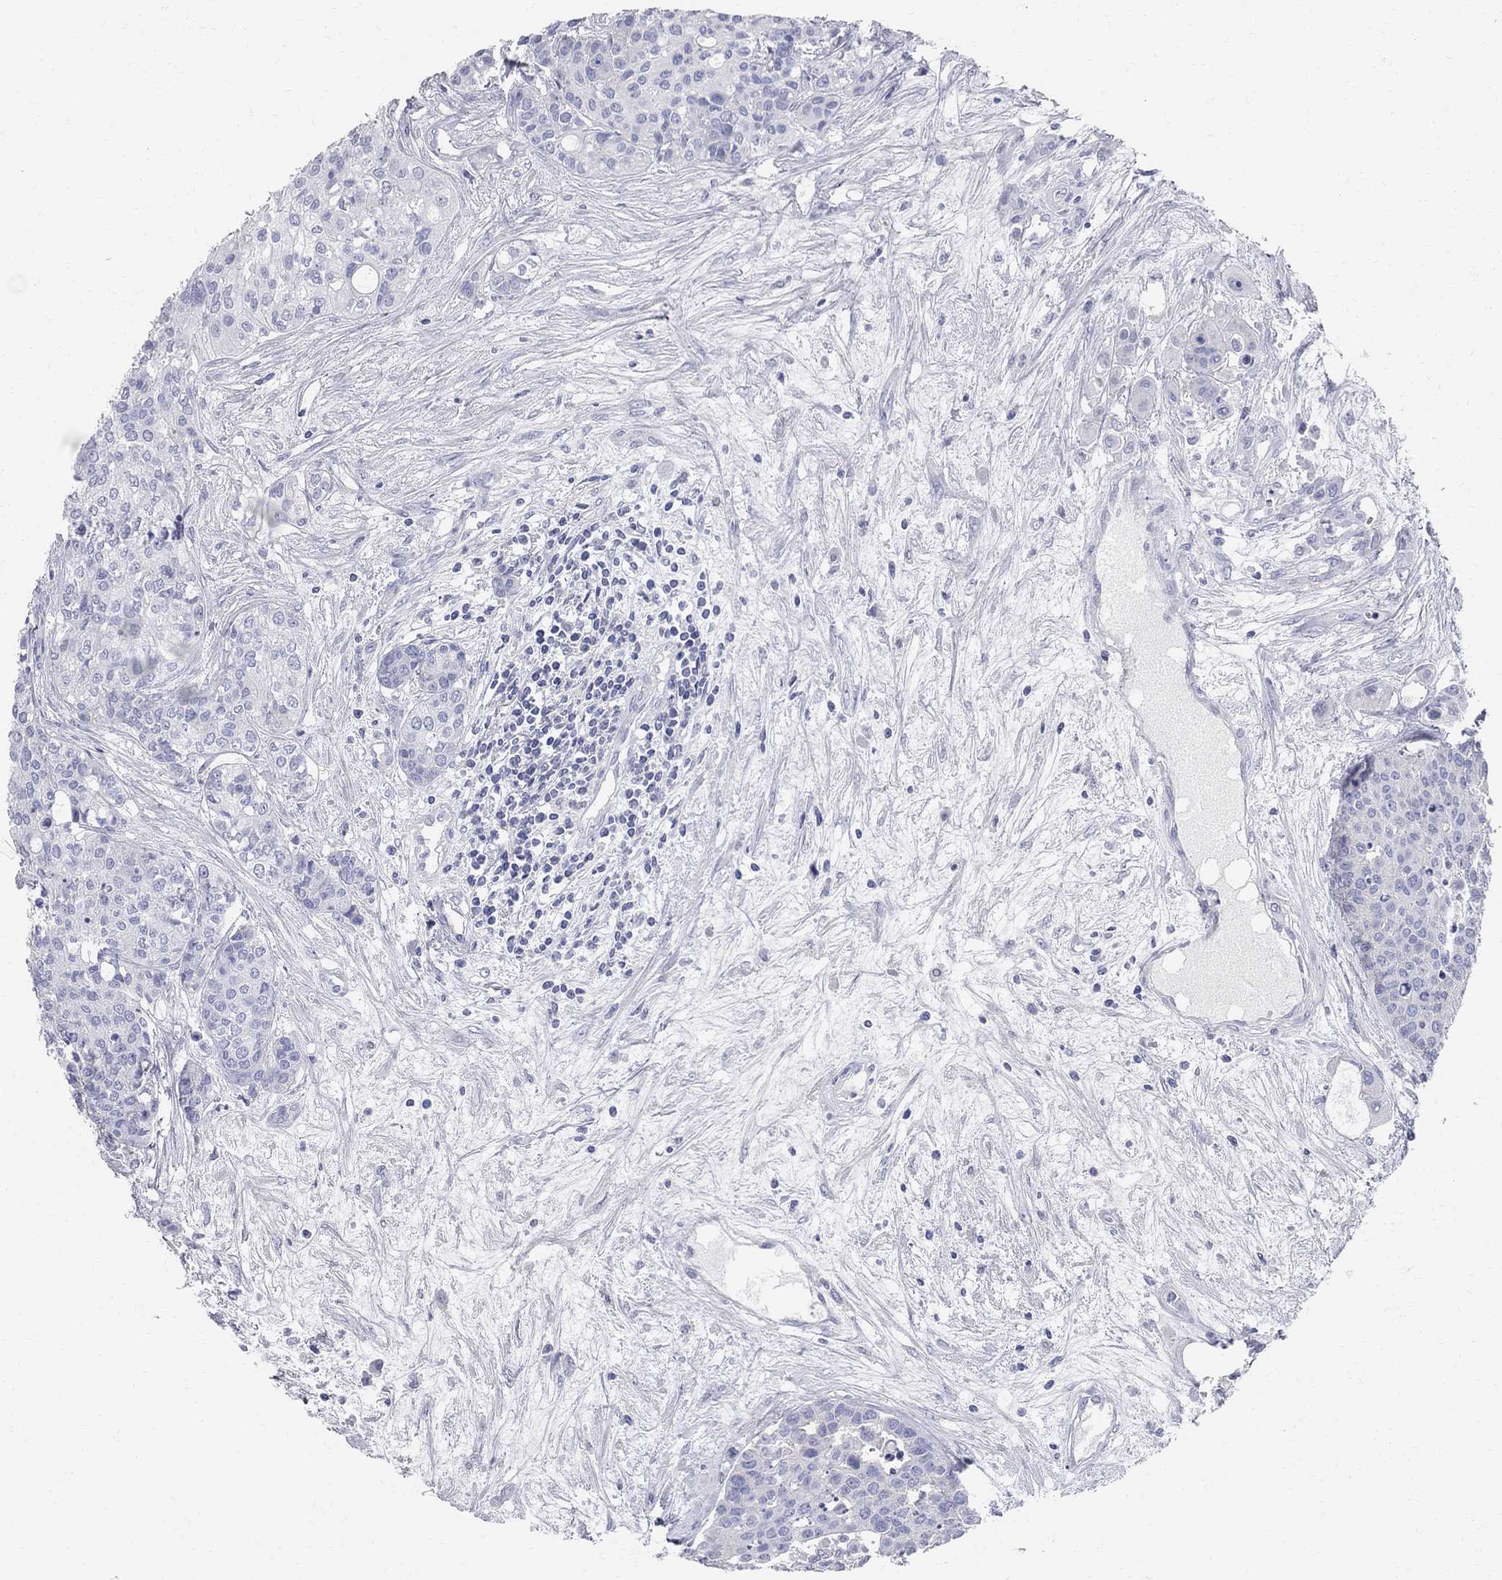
{"staining": {"intensity": "negative", "quantity": "none", "location": "none"}, "tissue": "carcinoid", "cell_type": "Tumor cells", "image_type": "cancer", "snomed": [{"axis": "morphology", "description": "Carcinoid, malignant, NOS"}, {"axis": "topography", "description": "Colon"}], "caption": "Protein analysis of carcinoid (malignant) demonstrates no significant positivity in tumor cells.", "gene": "AOX1", "patient": {"sex": "male", "age": 81}}